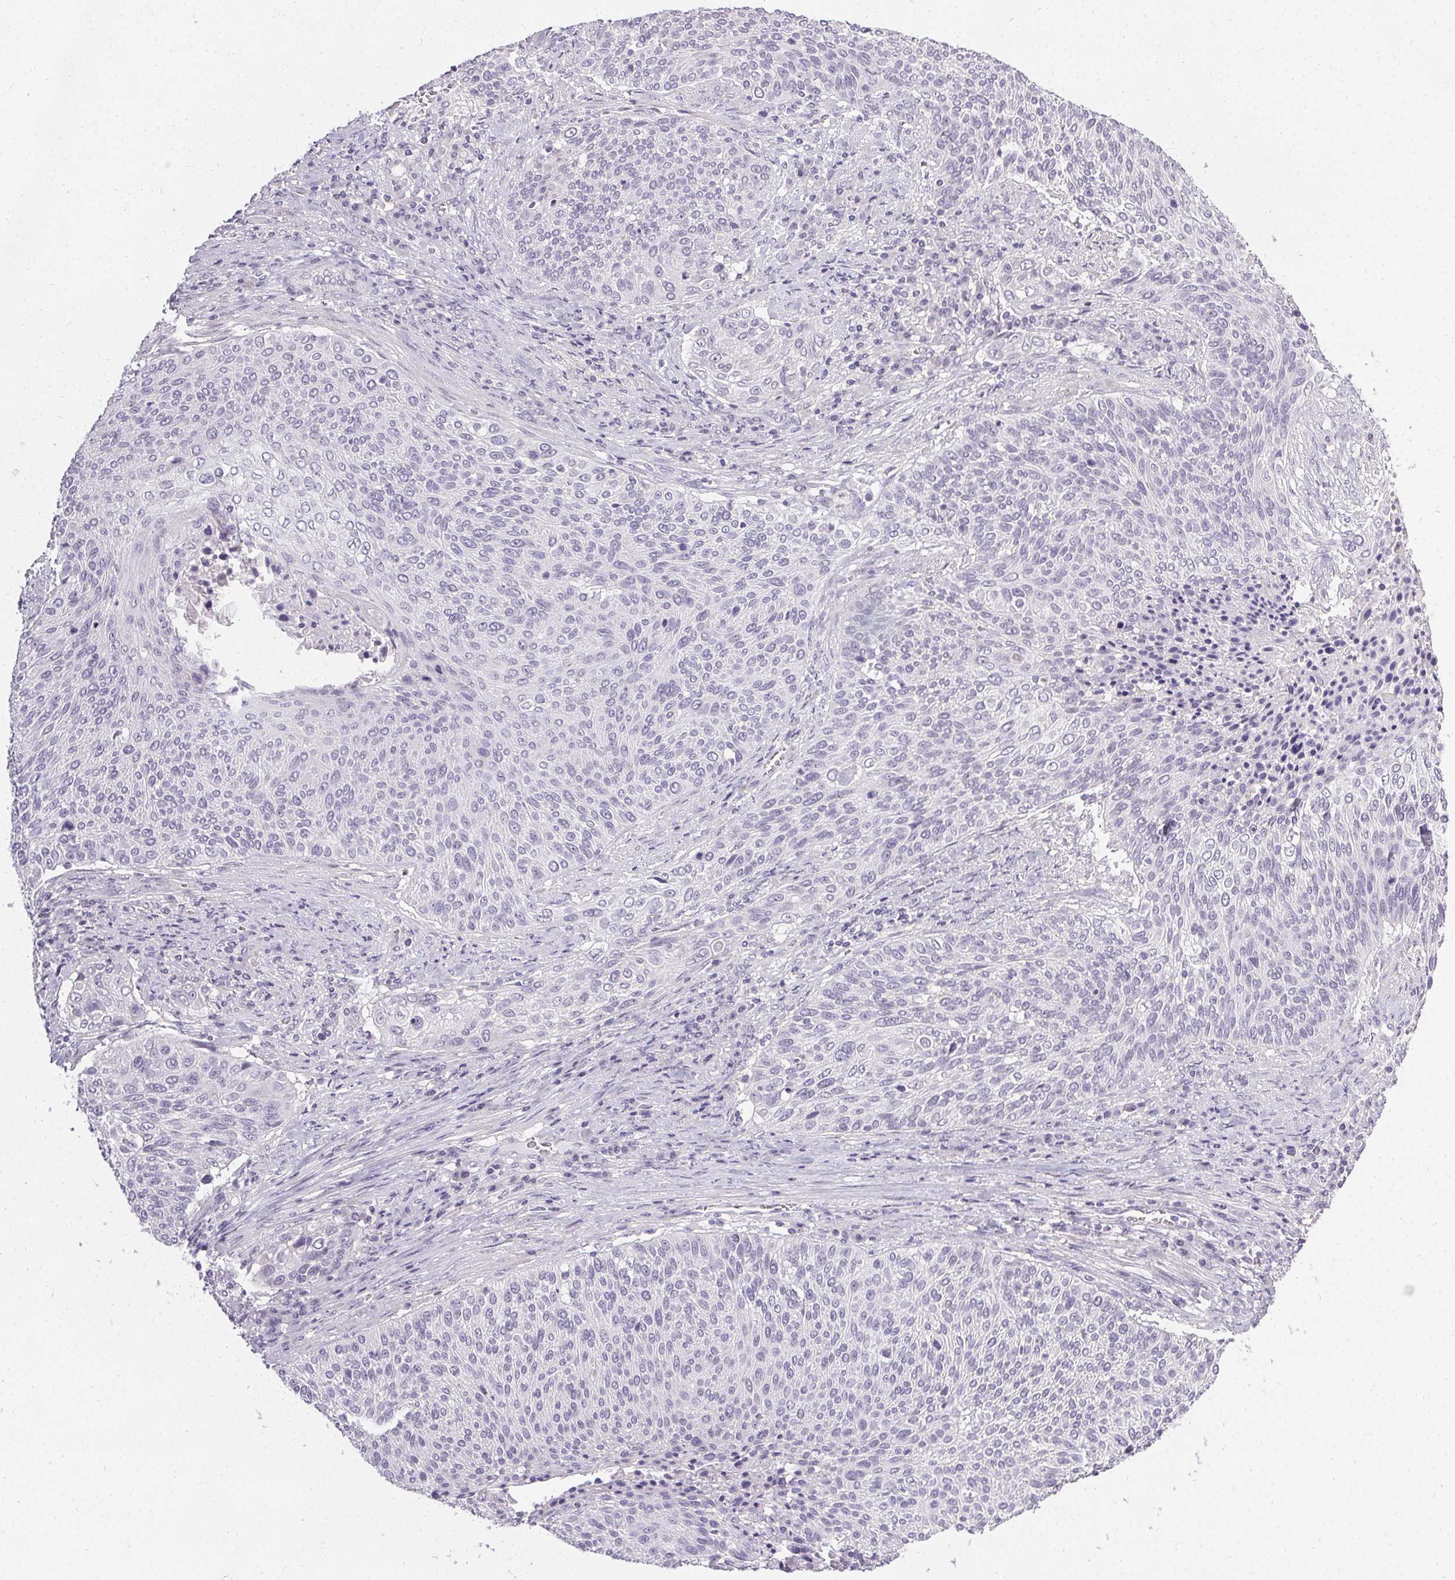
{"staining": {"intensity": "negative", "quantity": "none", "location": "none"}, "tissue": "cervical cancer", "cell_type": "Tumor cells", "image_type": "cancer", "snomed": [{"axis": "morphology", "description": "Squamous cell carcinoma, NOS"}, {"axis": "topography", "description": "Cervix"}], "caption": "Tumor cells show no significant expression in cervical cancer.", "gene": "PMEL", "patient": {"sex": "female", "age": 31}}